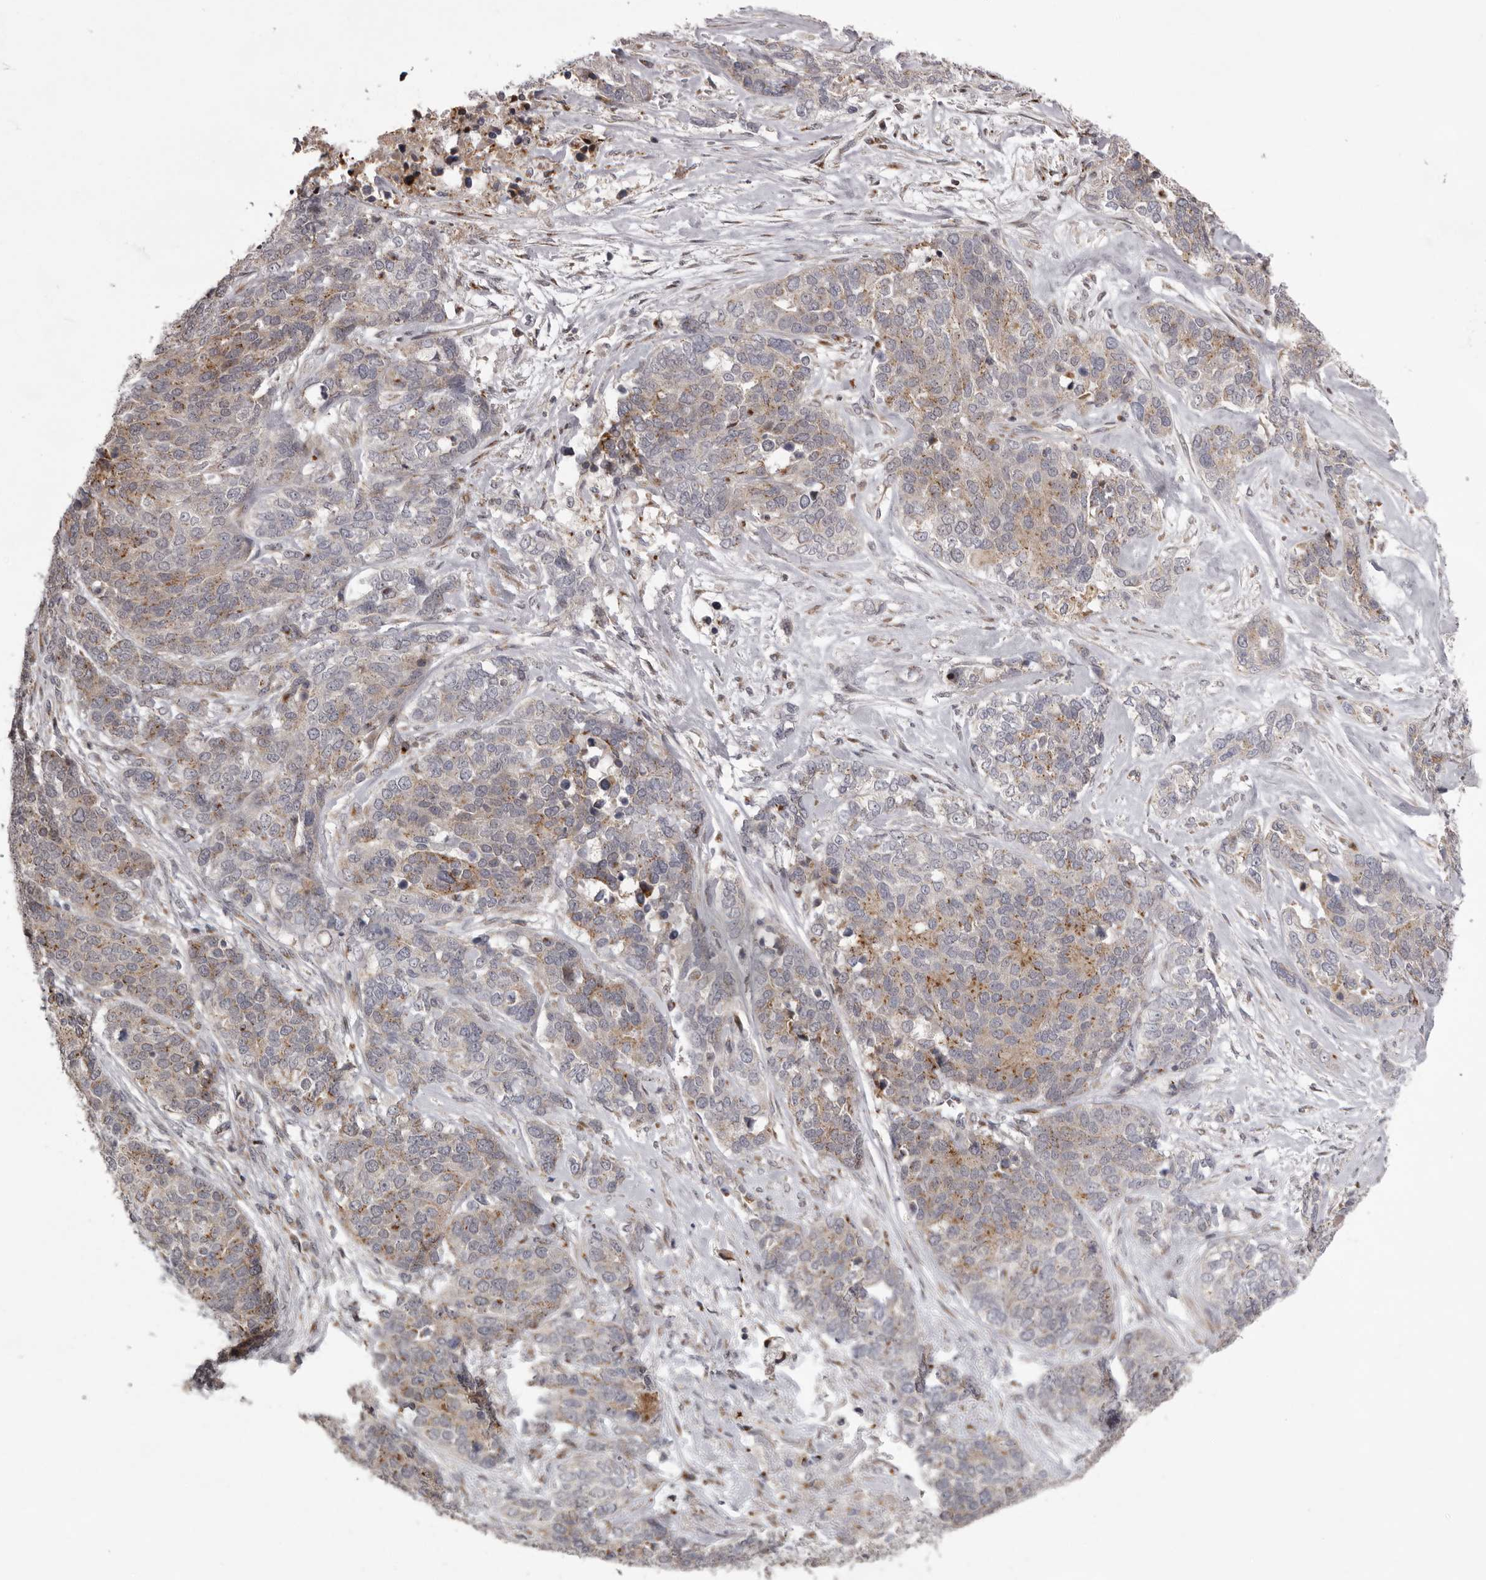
{"staining": {"intensity": "moderate", "quantity": "25%-75%", "location": "cytoplasmic/membranous"}, "tissue": "ovarian cancer", "cell_type": "Tumor cells", "image_type": "cancer", "snomed": [{"axis": "morphology", "description": "Cystadenocarcinoma, serous, NOS"}, {"axis": "topography", "description": "Ovary"}], "caption": "Immunohistochemical staining of ovarian cancer (serous cystadenocarcinoma) reveals moderate cytoplasmic/membranous protein staining in approximately 25%-75% of tumor cells. Nuclei are stained in blue.", "gene": "WDR47", "patient": {"sex": "female", "age": 44}}